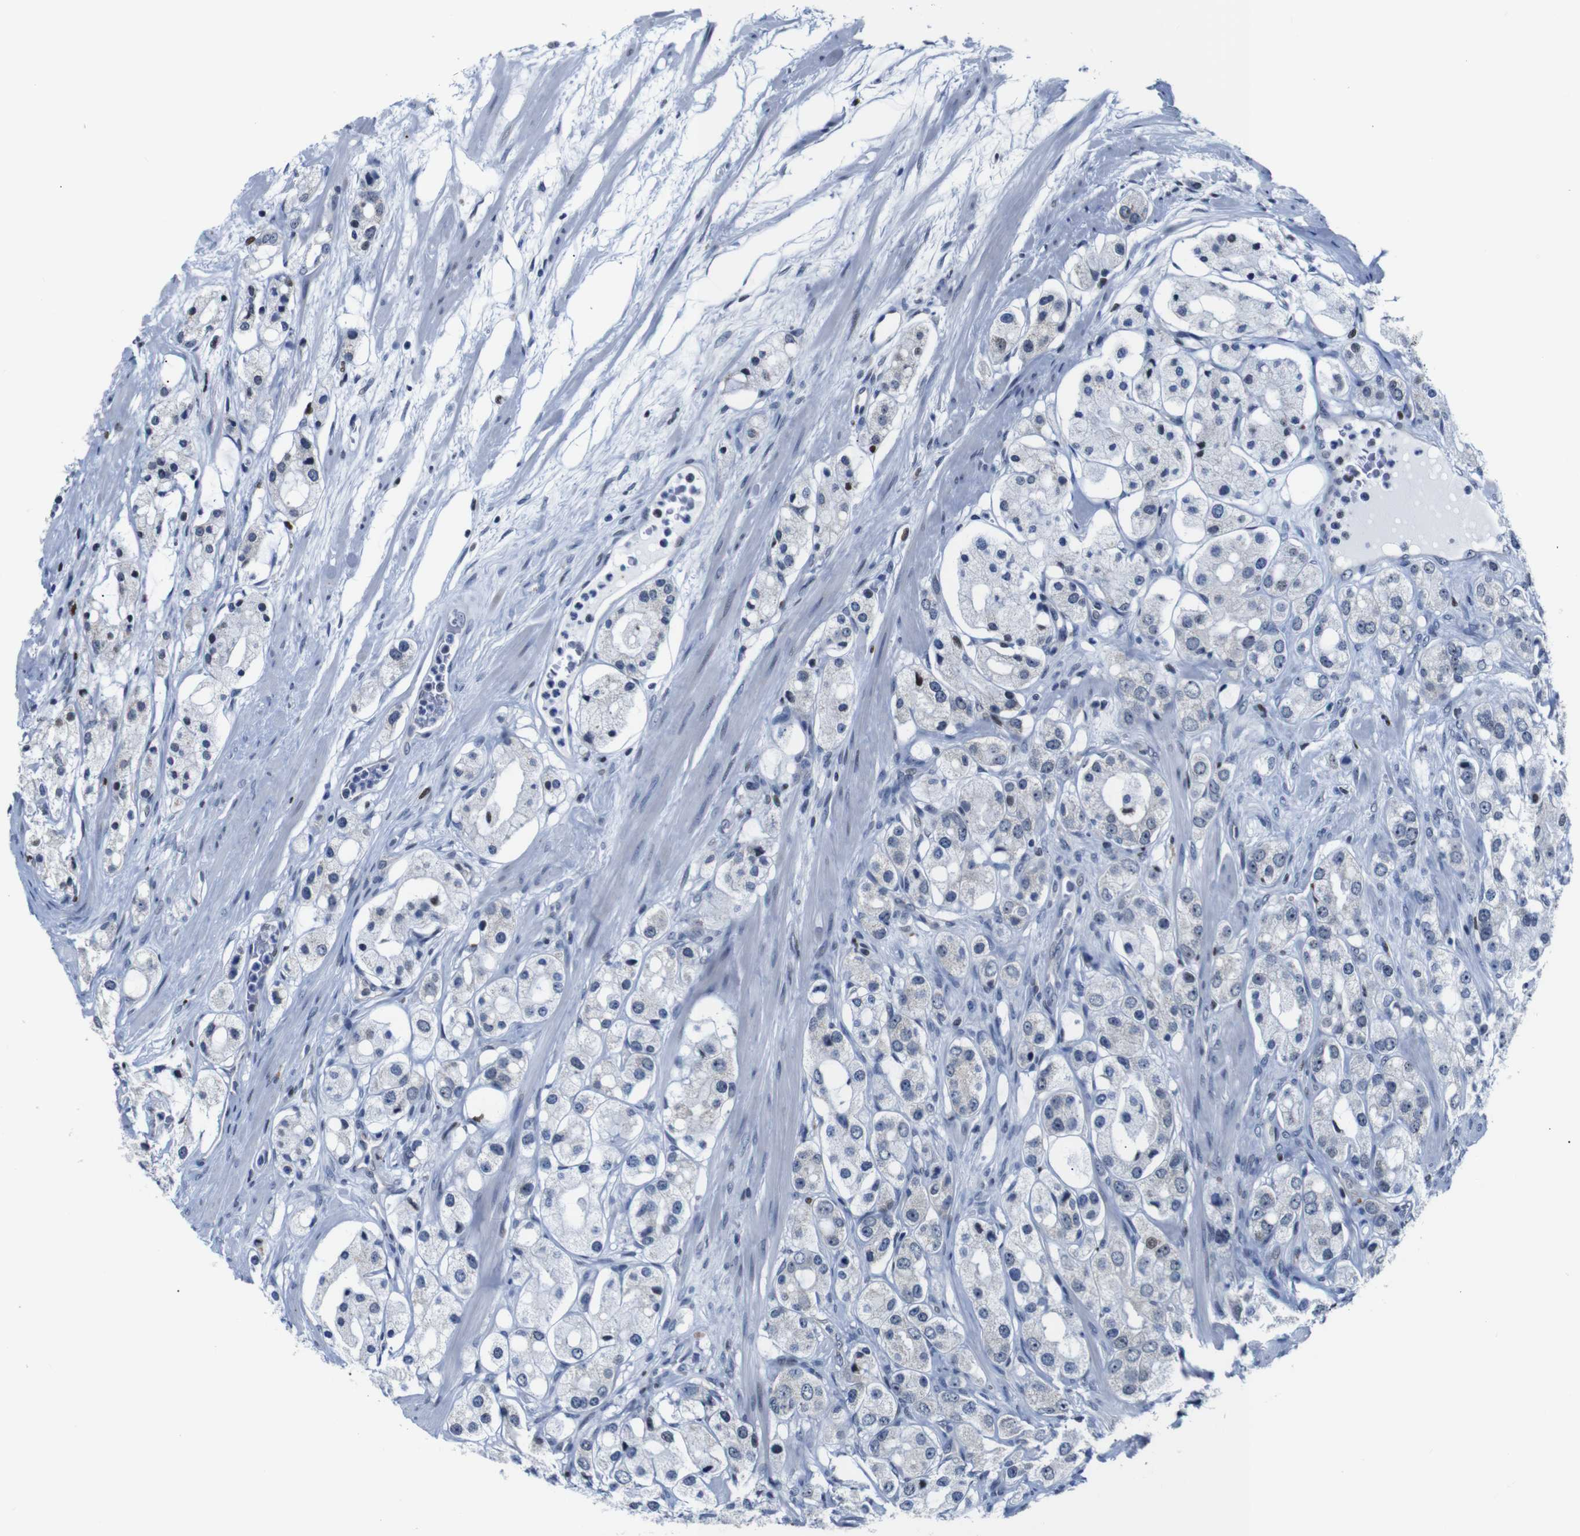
{"staining": {"intensity": "negative", "quantity": "none", "location": "none"}, "tissue": "prostate cancer", "cell_type": "Tumor cells", "image_type": "cancer", "snomed": [{"axis": "morphology", "description": "Adenocarcinoma, High grade"}, {"axis": "topography", "description": "Prostate"}], "caption": "Immunohistochemistry image of human prostate high-grade adenocarcinoma stained for a protein (brown), which displays no positivity in tumor cells.", "gene": "GATA6", "patient": {"sex": "male", "age": 65}}